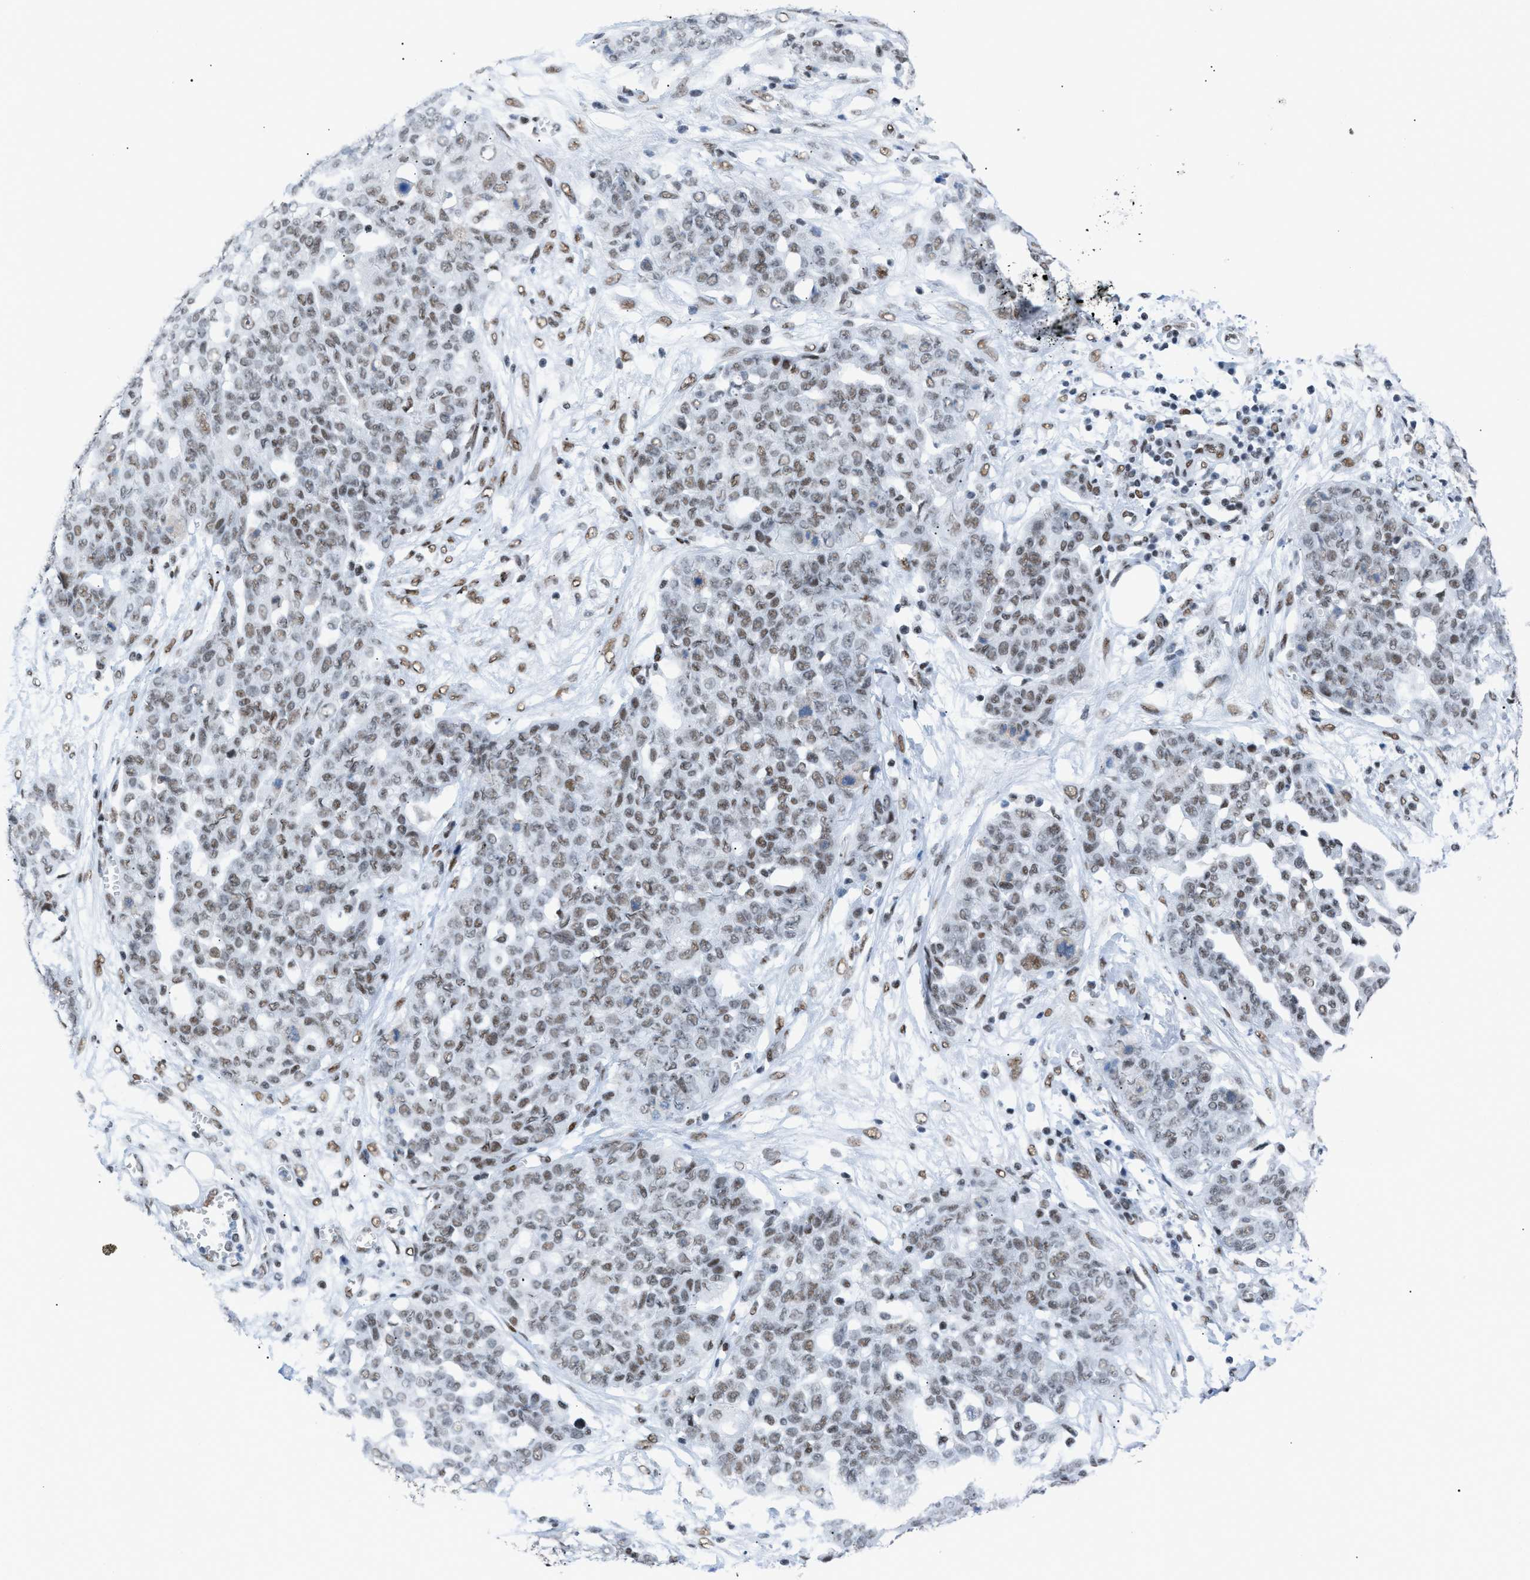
{"staining": {"intensity": "weak", "quantity": "25%-75%", "location": "nuclear"}, "tissue": "ovarian cancer", "cell_type": "Tumor cells", "image_type": "cancer", "snomed": [{"axis": "morphology", "description": "Cystadenocarcinoma, serous, NOS"}, {"axis": "topography", "description": "Soft tissue"}, {"axis": "topography", "description": "Ovary"}], "caption": "DAB immunohistochemical staining of ovarian cancer (serous cystadenocarcinoma) reveals weak nuclear protein positivity in about 25%-75% of tumor cells.", "gene": "CCAR2", "patient": {"sex": "female", "age": 57}}